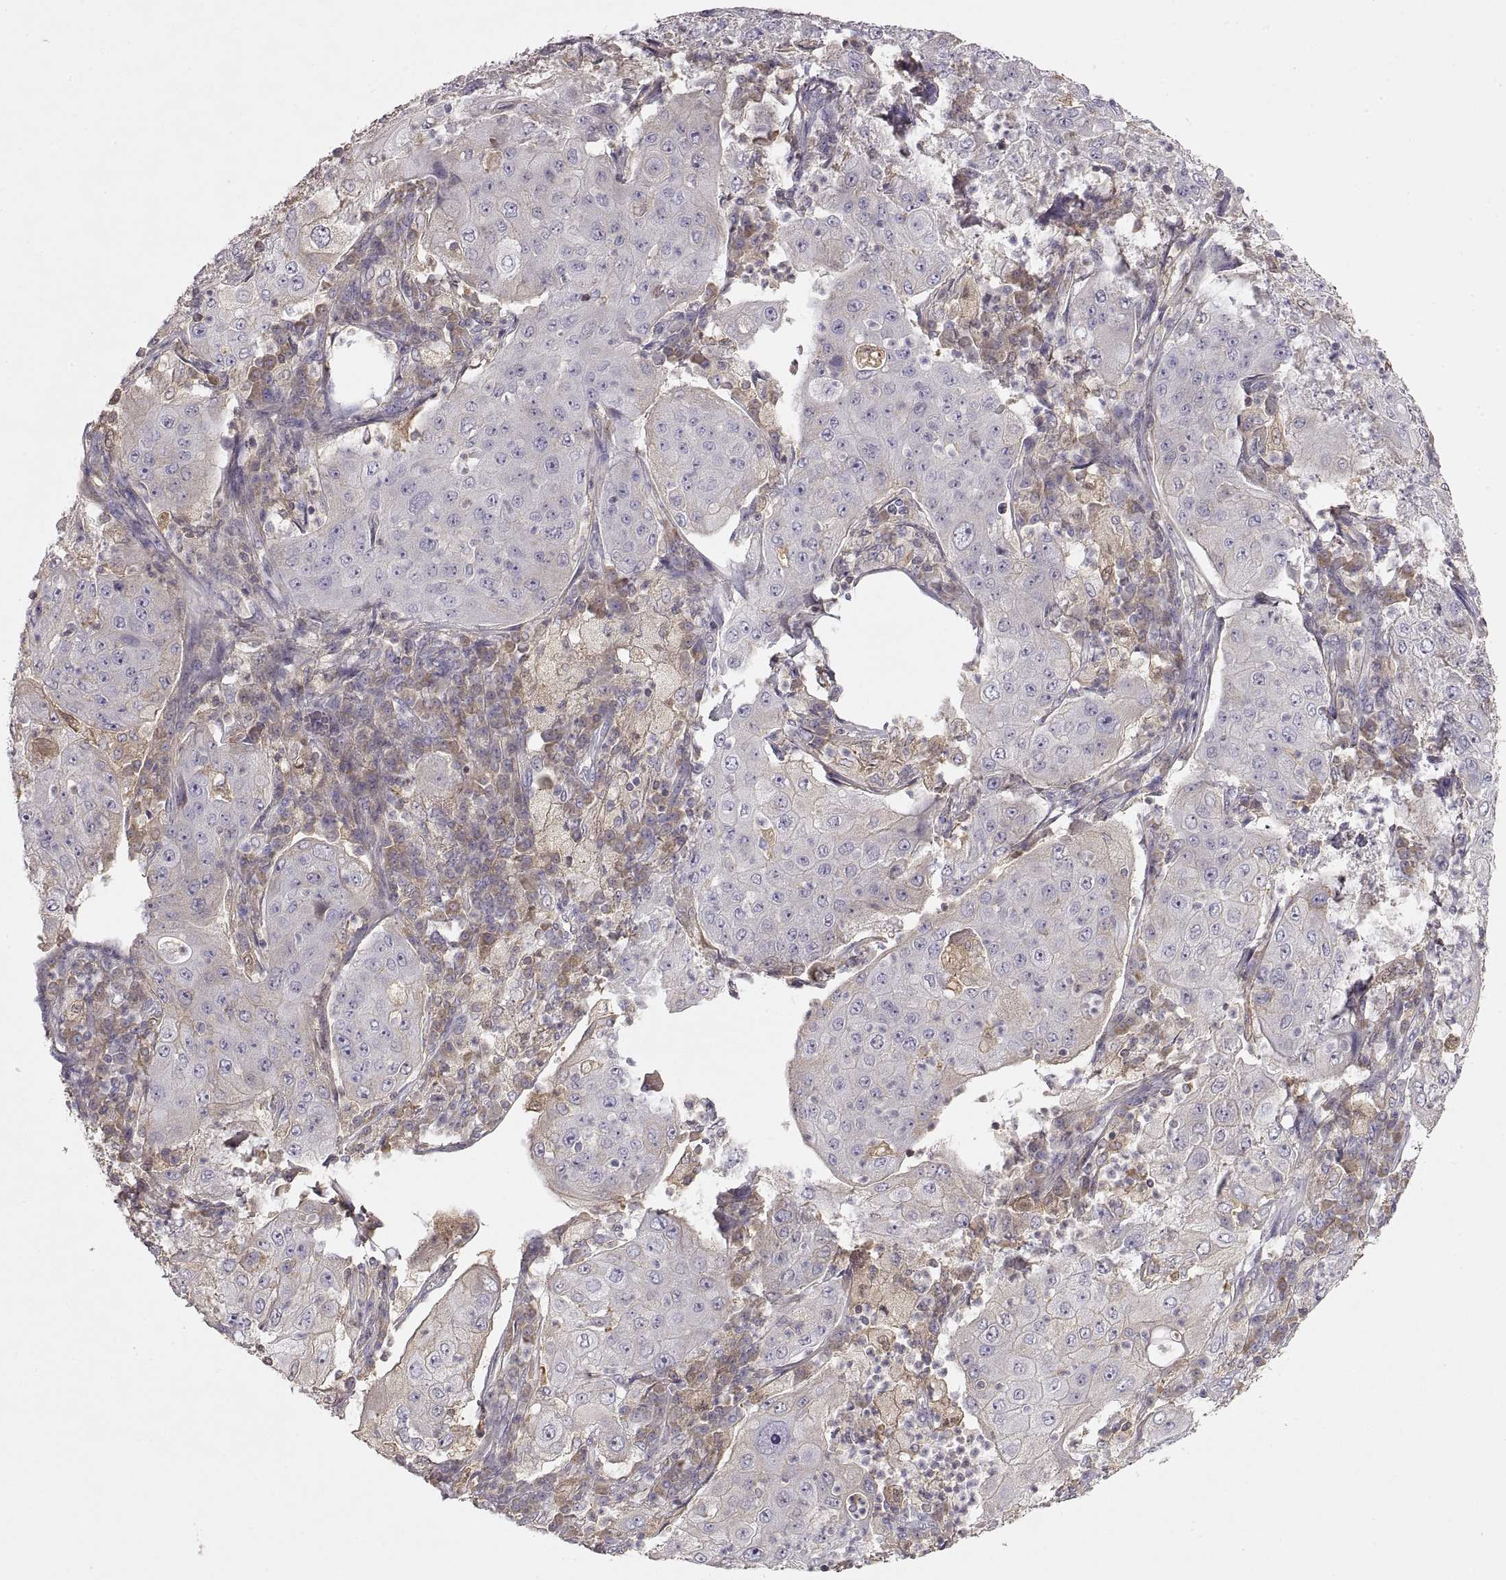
{"staining": {"intensity": "negative", "quantity": "none", "location": "none"}, "tissue": "lung cancer", "cell_type": "Tumor cells", "image_type": "cancer", "snomed": [{"axis": "morphology", "description": "Squamous cell carcinoma, NOS"}, {"axis": "topography", "description": "Lung"}], "caption": "Human lung cancer (squamous cell carcinoma) stained for a protein using immunohistochemistry exhibits no staining in tumor cells.", "gene": "ADAM11", "patient": {"sex": "female", "age": 59}}